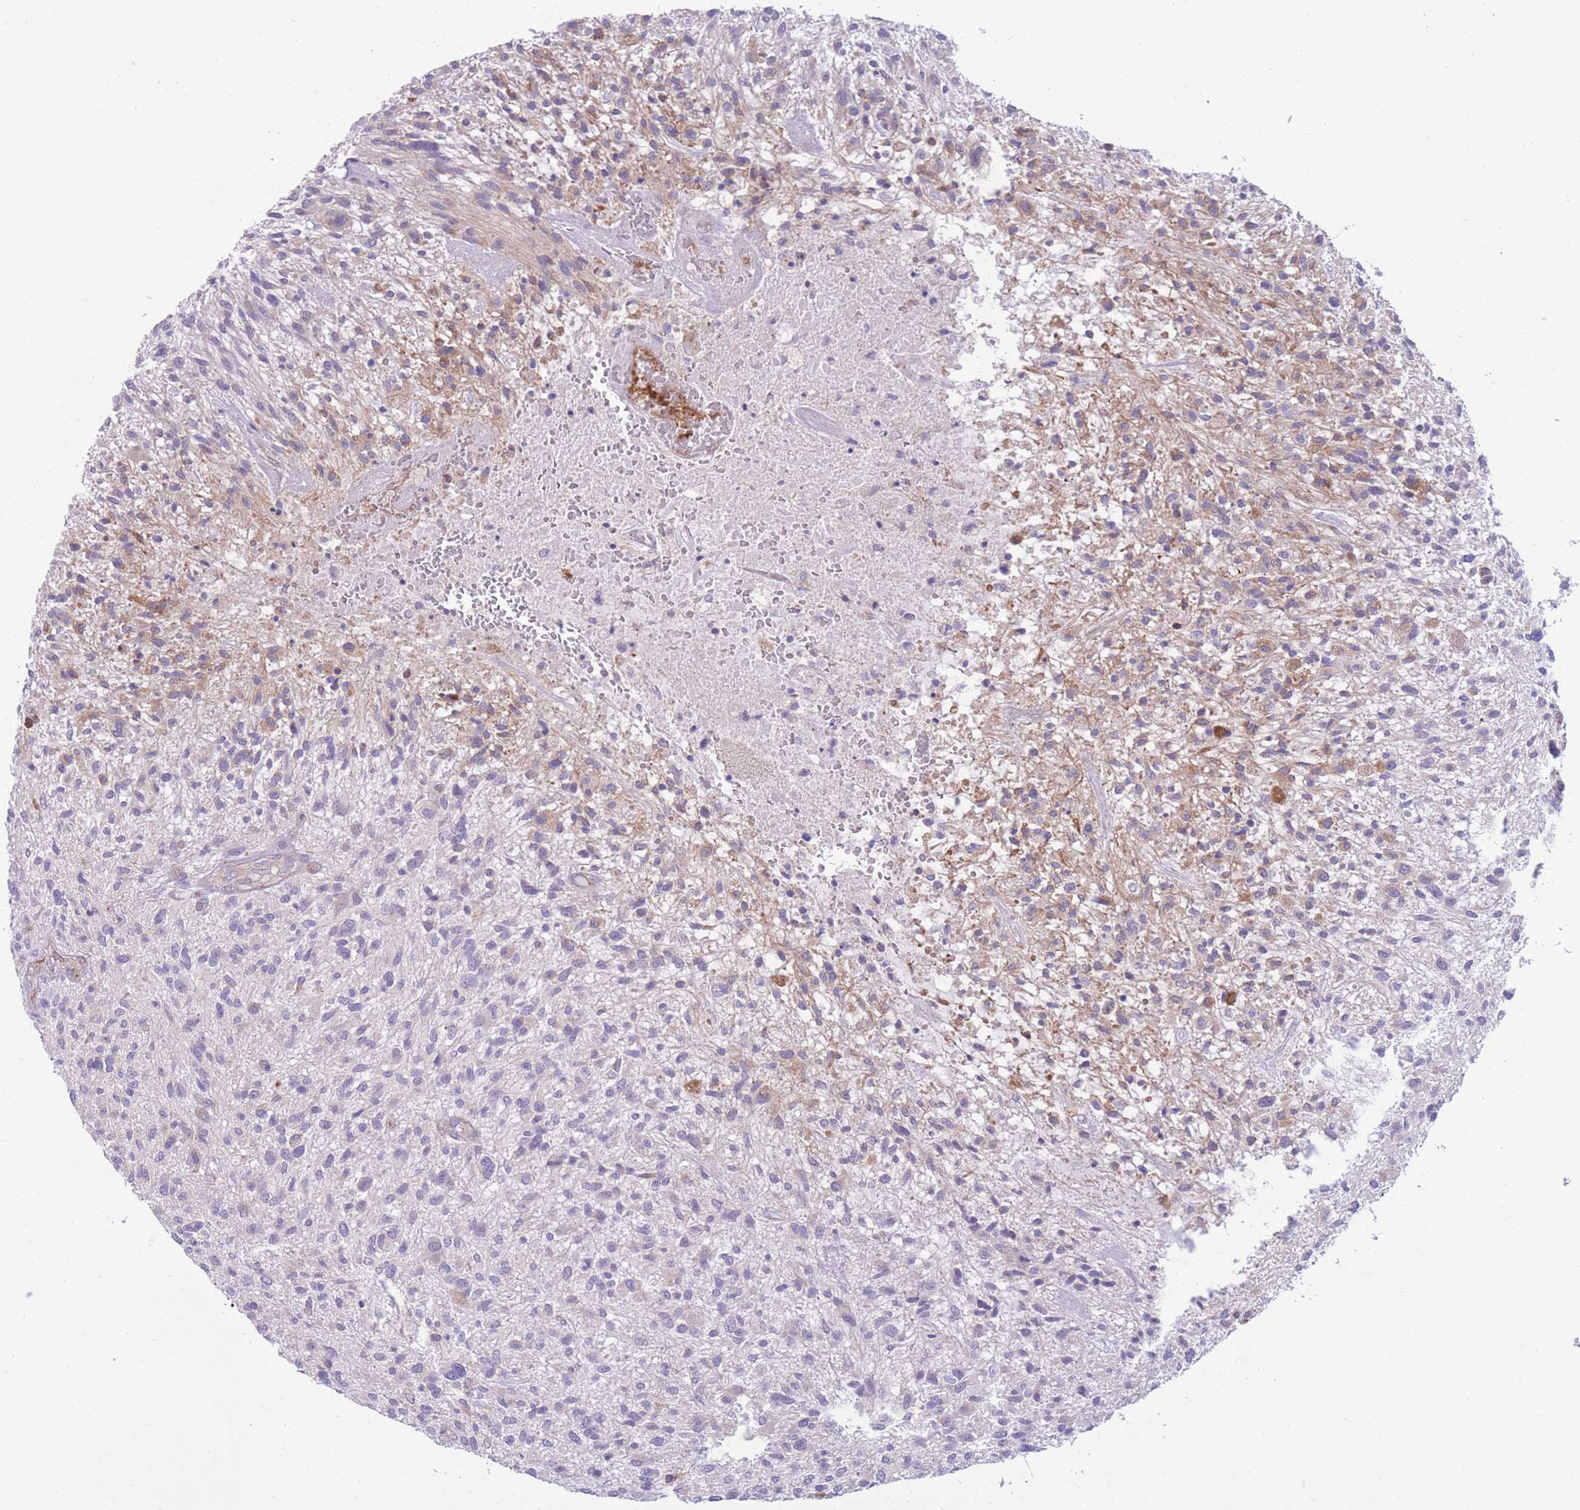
{"staining": {"intensity": "weak", "quantity": "<25%", "location": "cytoplasmic/membranous"}, "tissue": "glioma", "cell_type": "Tumor cells", "image_type": "cancer", "snomed": [{"axis": "morphology", "description": "Glioma, malignant, High grade"}, {"axis": "topography", "description": "Brain"}], "caption": "Immunohistochemical staining of glioma exhibits no significant expression in tumor cells. (Brightfield microscopy of DAB immunohistochemistry at high magnification).", "gene": "RGS11", "patient": {"sex": "male", "age": 47}}